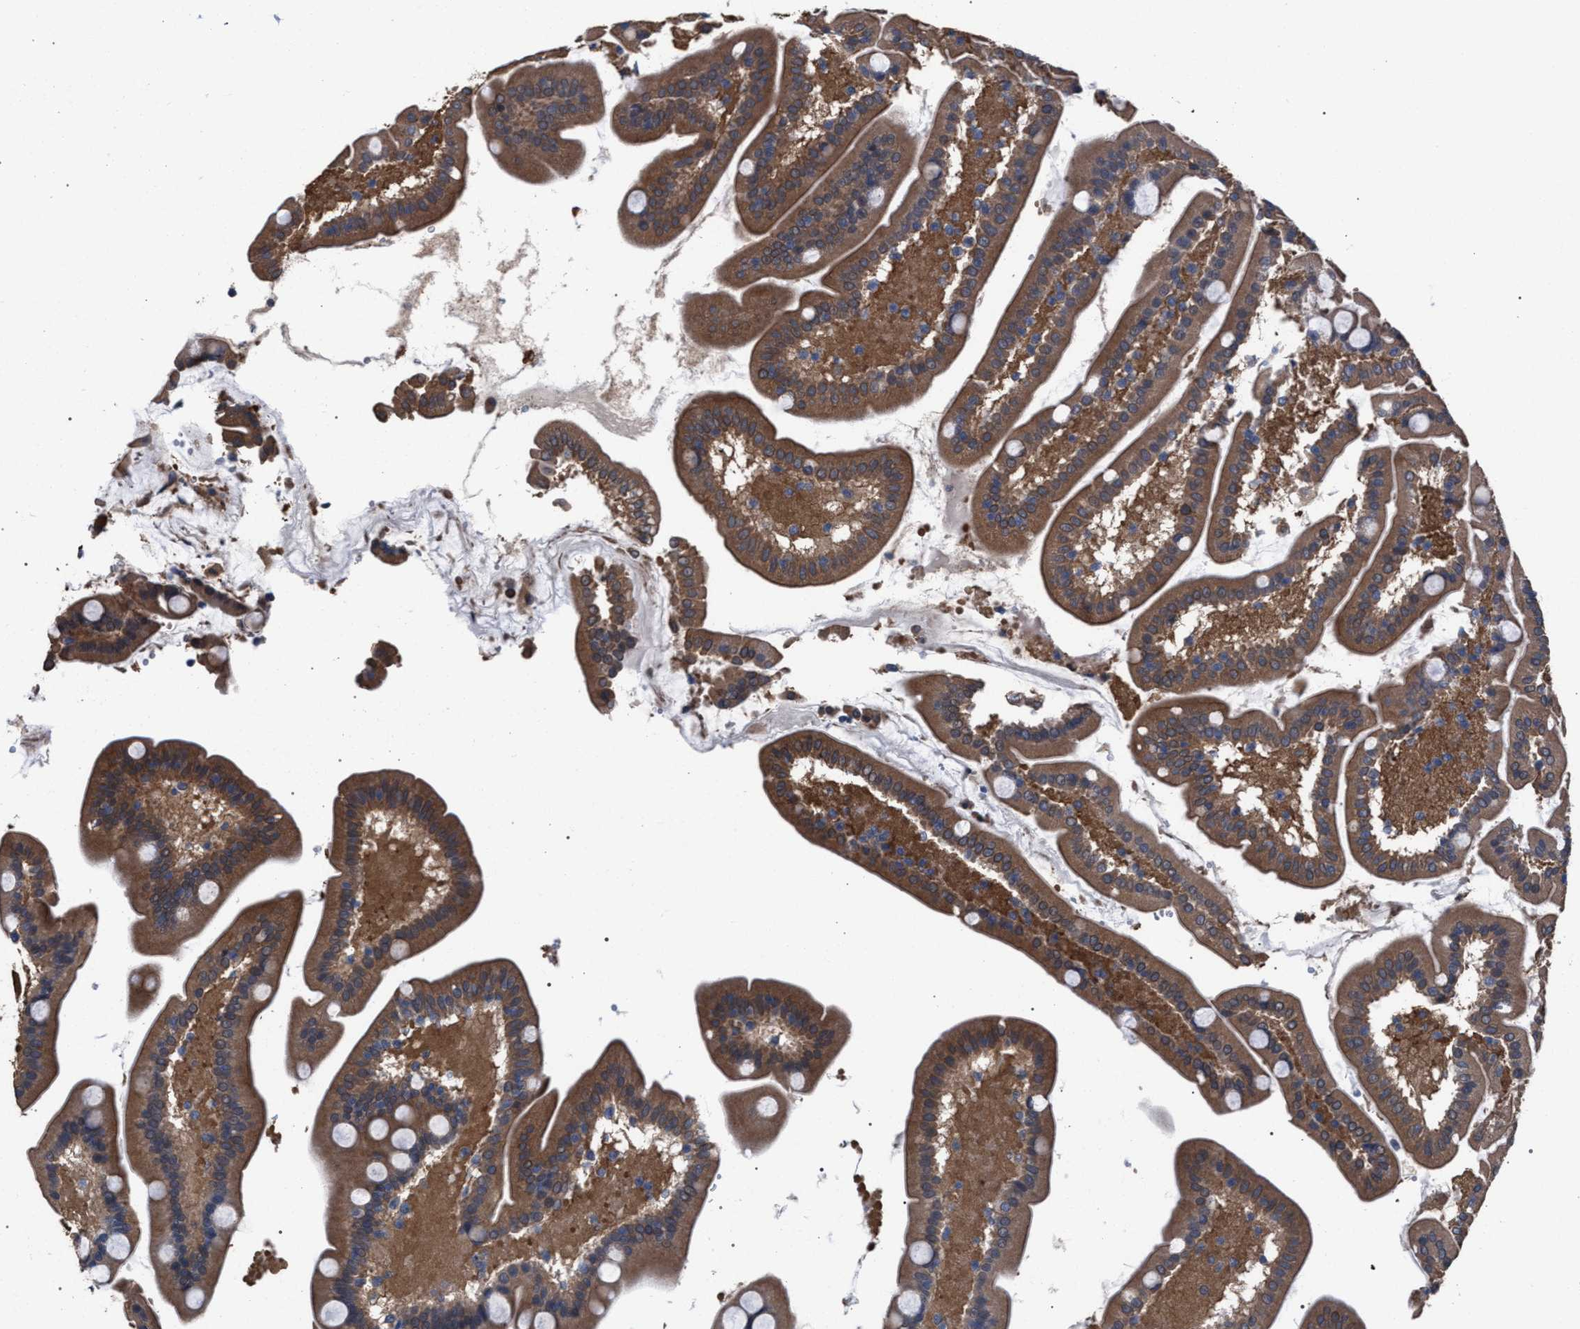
{"staining": {"intensity": "moderate", "quantity": ">75%", "location": "cytoplasmic/membranous"}, "tissue": "duodenum", "cell_type": "Glandular cells", "image_type": "normal", "snomed": [{"axis": "morphology", "description": "Normal tissue, NOS"}, {"axis": "topography", "description": "Duodenum"}], "caption": "Brown immunohistochemical staining in normal human duodenum reveals moderate cytoplasmic/membranous positivity in about >75% of glandular cells.", "gene": "ARPC5L", "patient": {"sex": "male", "age": 54}}